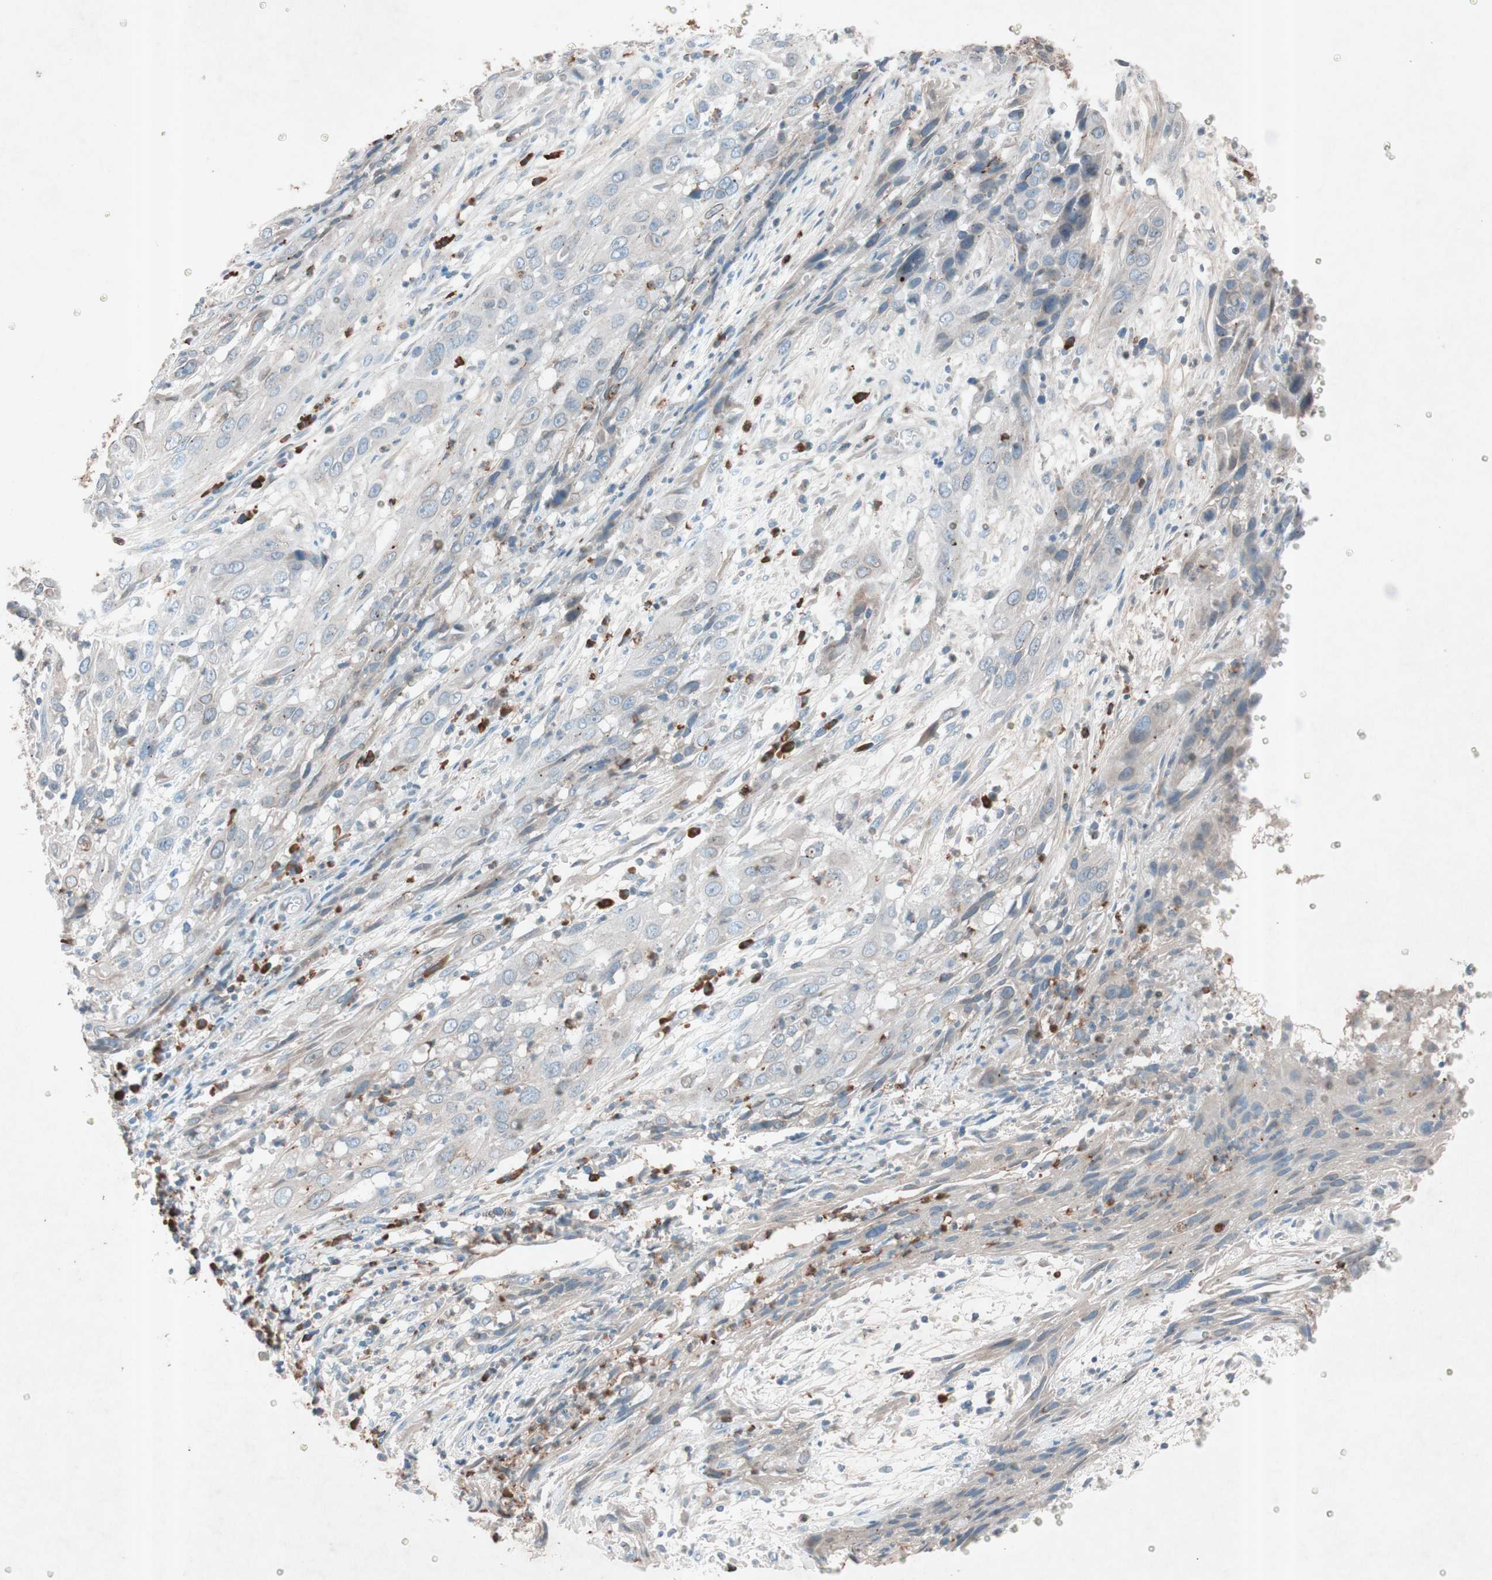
{"staining": {"intensity": "weak", "quantity": "<25%", "location": "cytoplasmic/membranous"}, "tissue": "cervical cancer", "cell_type": "Tumor cells", "image_type": "cancer", "snomed": [{"axis": "morphology", "description": "Squamous cell carcinoma, NOS"}, {"axis": "topography", "description": "Cervix"}], "caption": "IHC of cervical cancer (squamous cell carcinoma) shows no positivity in tumor cells.", "gene": "GRB7", "patient": {"sex": "female", "age": 32}}